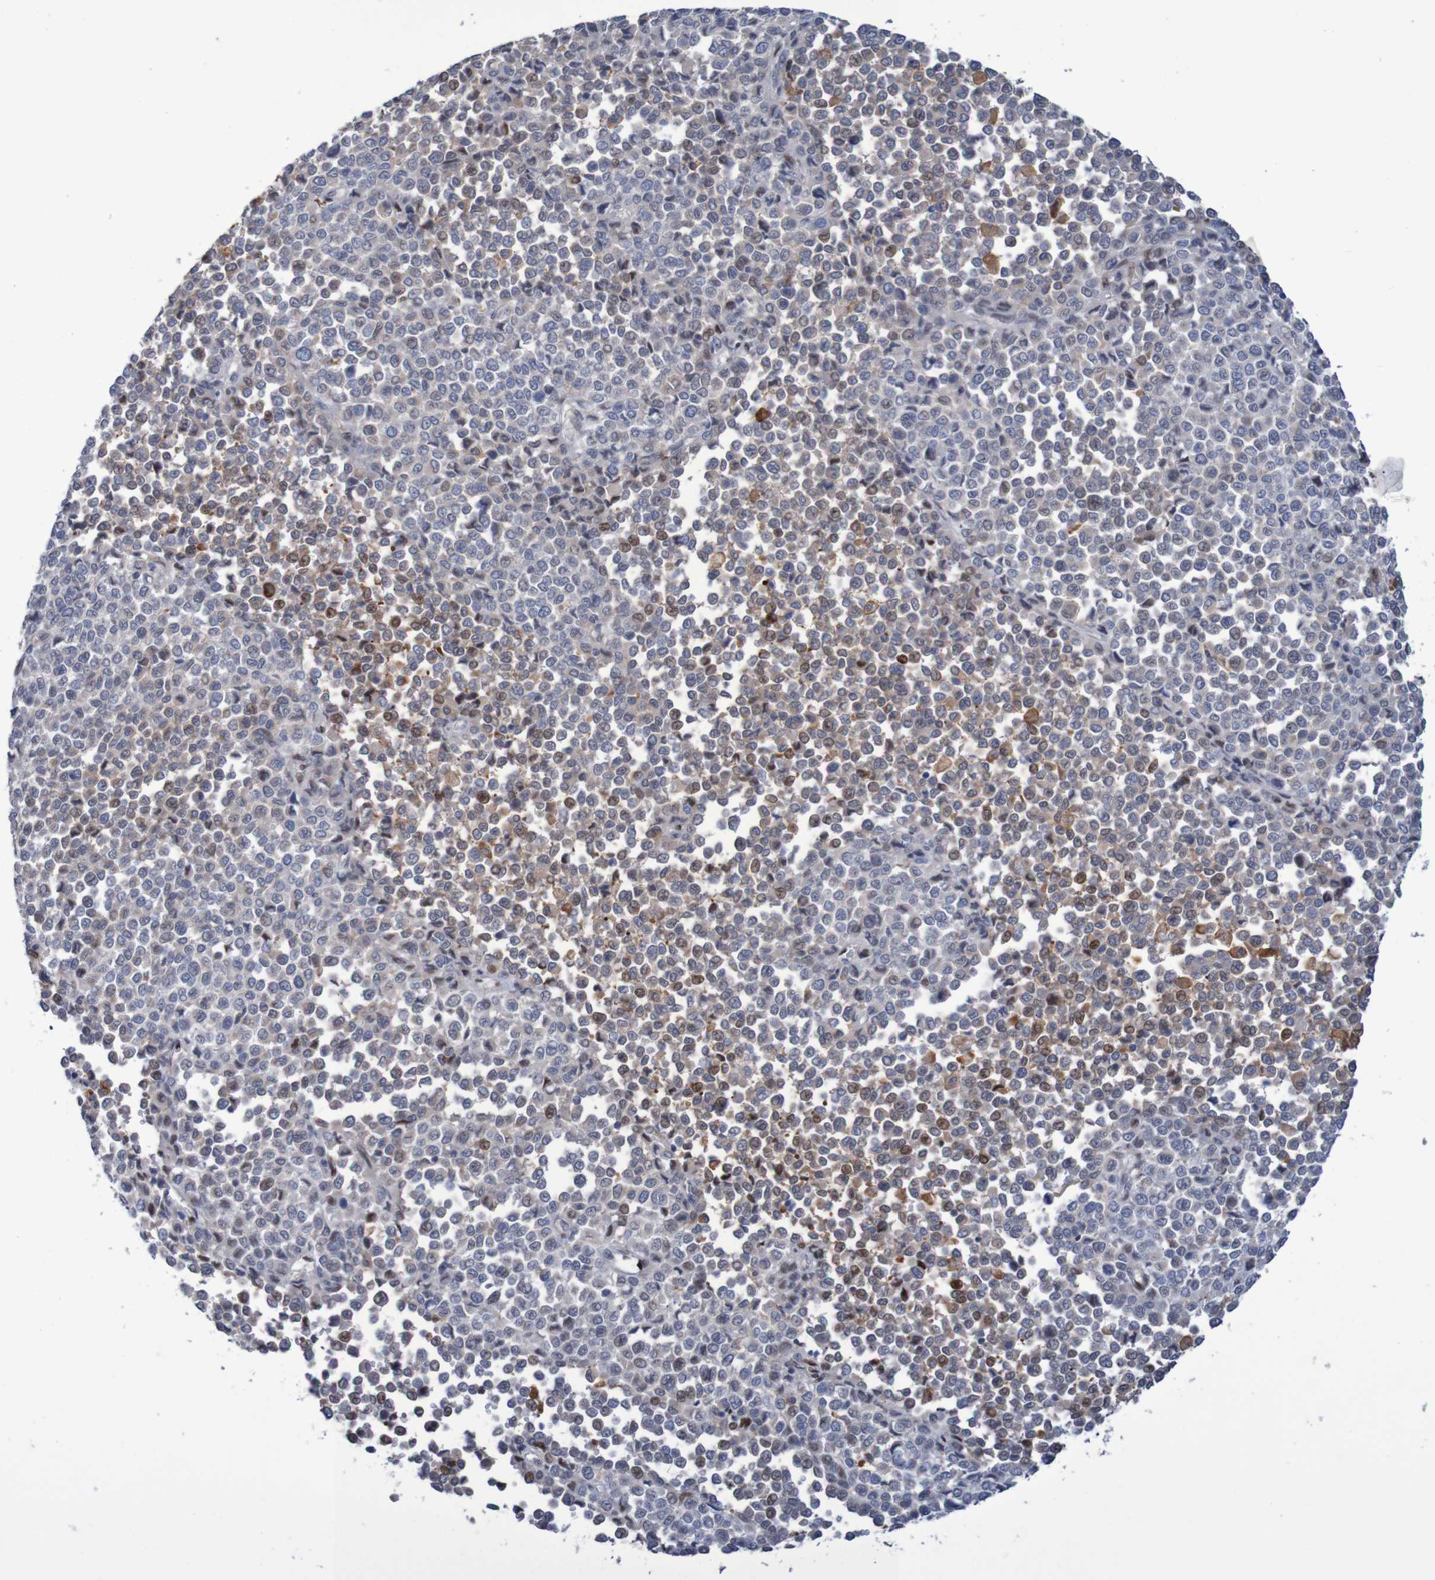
{"staining": {"intensity": "moderate", "quantity": "<25%", "location": "cytoplasmic/membranous,nuclear"}, "tissue": "melanoma", "cell_type": "Tumor cells", "image_type": "cancer", "snomed": [{"axis": "morphology", "description": "Malignant melanoma, Metastatic site"}, {"axis": "topography", "description": "Pancreas"}], "caption": "Immunohistochemistry staining of malignant melanoma (metastatic site), which shows low levels of moderate cytoplasmic/membranous and nuclear positivity in about <25% of tumor cells indicating moderate cytoplasmic/membranous and nuclear protein staining. The staining was performed using DAB (3,3'-diaminobenzidine) (brown) for protein detection and nuclei were counterstained in hematoxylin (blue).", "gene": "FBP2", "patient": {"sex": "female", "age": 30}}